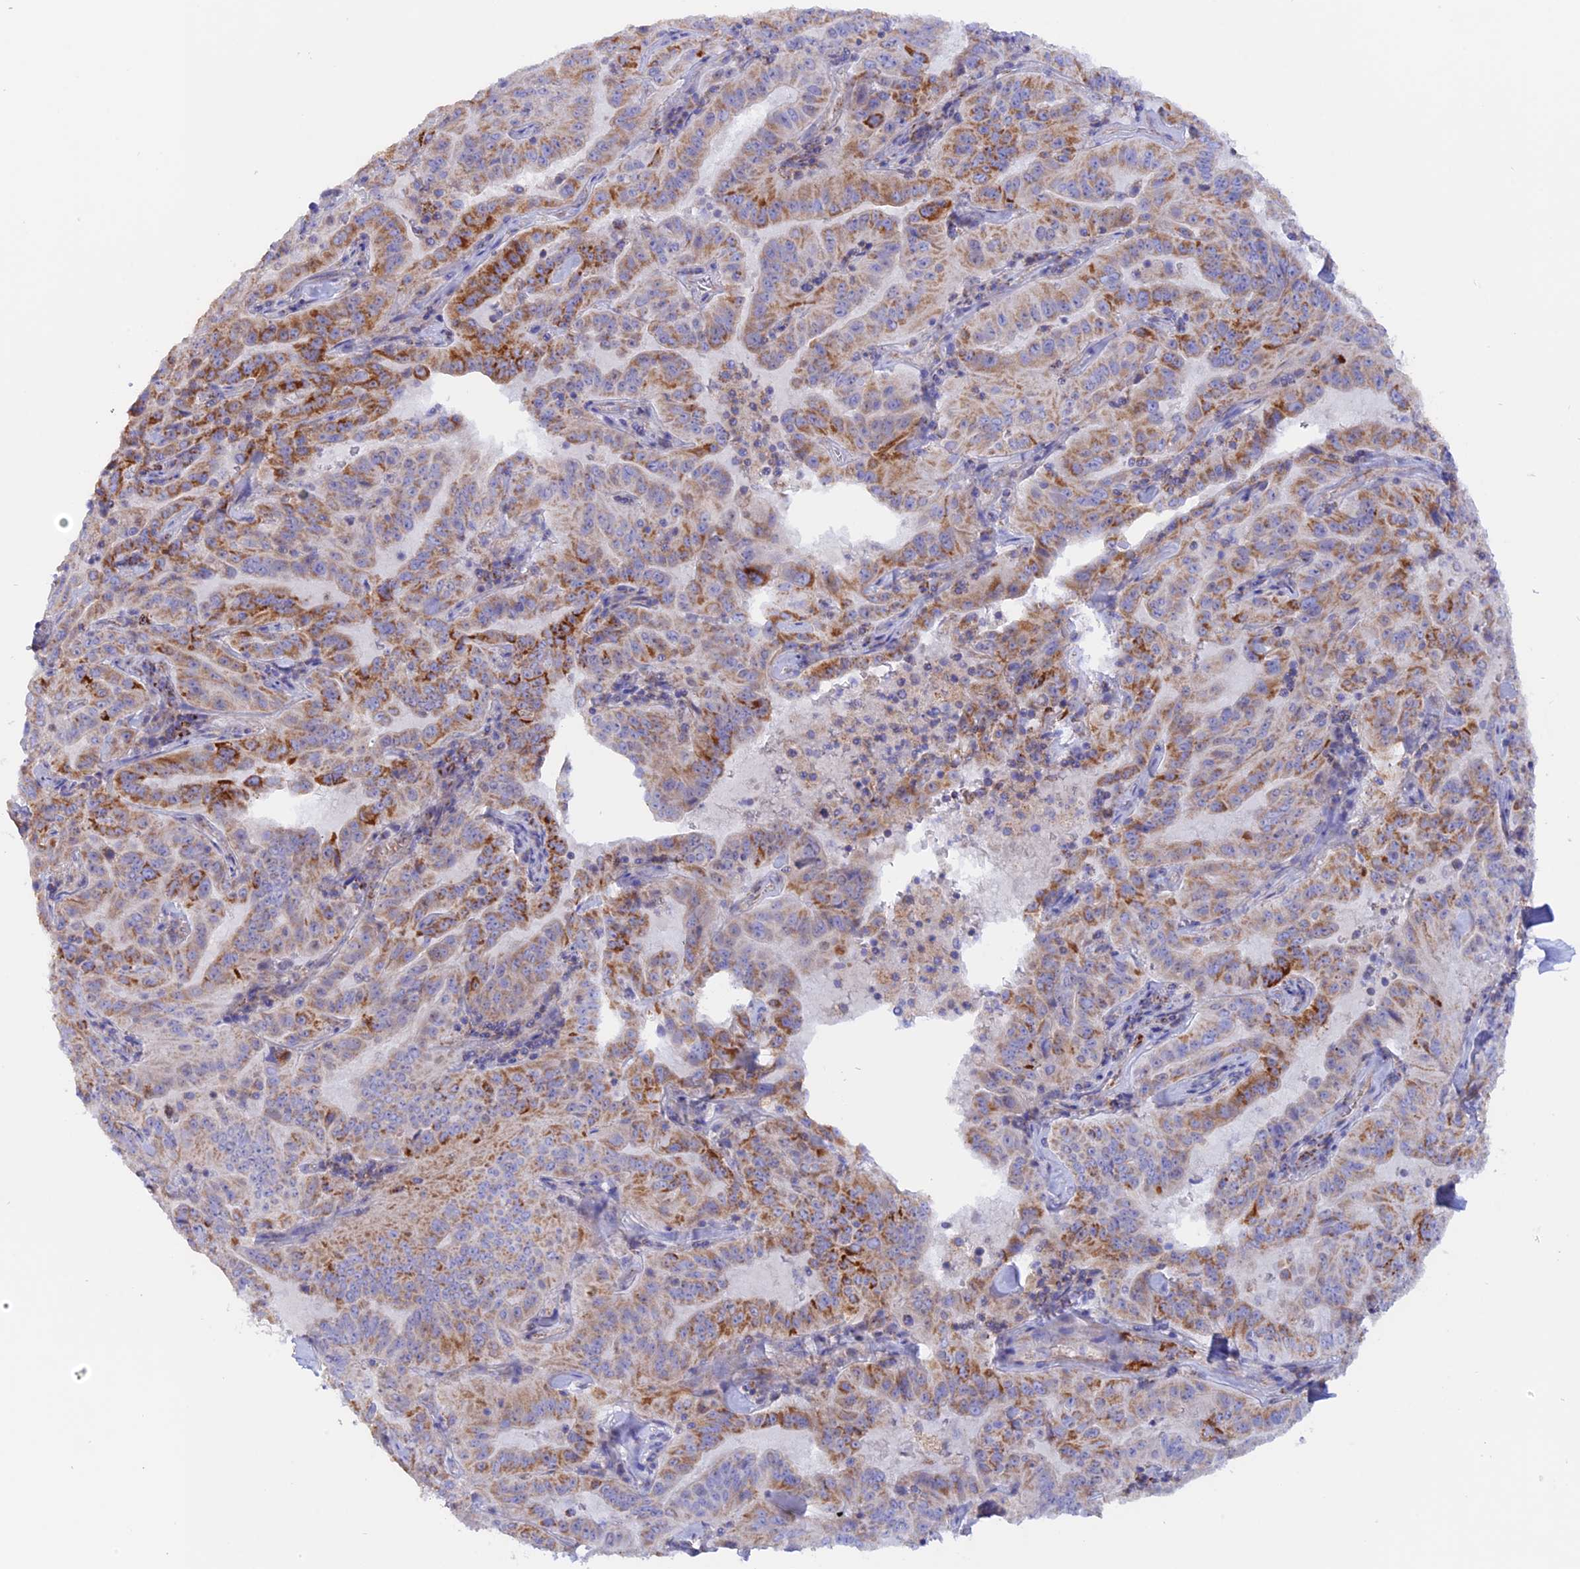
{"staining": {"intensity": "moderate", "quantity": ">75%", "location": "cytoplasmic/membranous"}, "tissue": "pancreatic cancer", "cell_type": "Tumor cells", "image_type": "cancer", "snomed": [{"axis": "morphology", "description": "Adenocarcinoma, NOS"}, {"axis": "topography", "description": "Pancreas"}], "caption": "Immunohistochemical staining of human pancreatic cancer (adenocarcinoma) reveals medium levels of moderate cytoplasmic/membranous expression in about >75% of tumor cells.", "gene": "GCDH", "patient": {"sex": "male", "age": 63}}